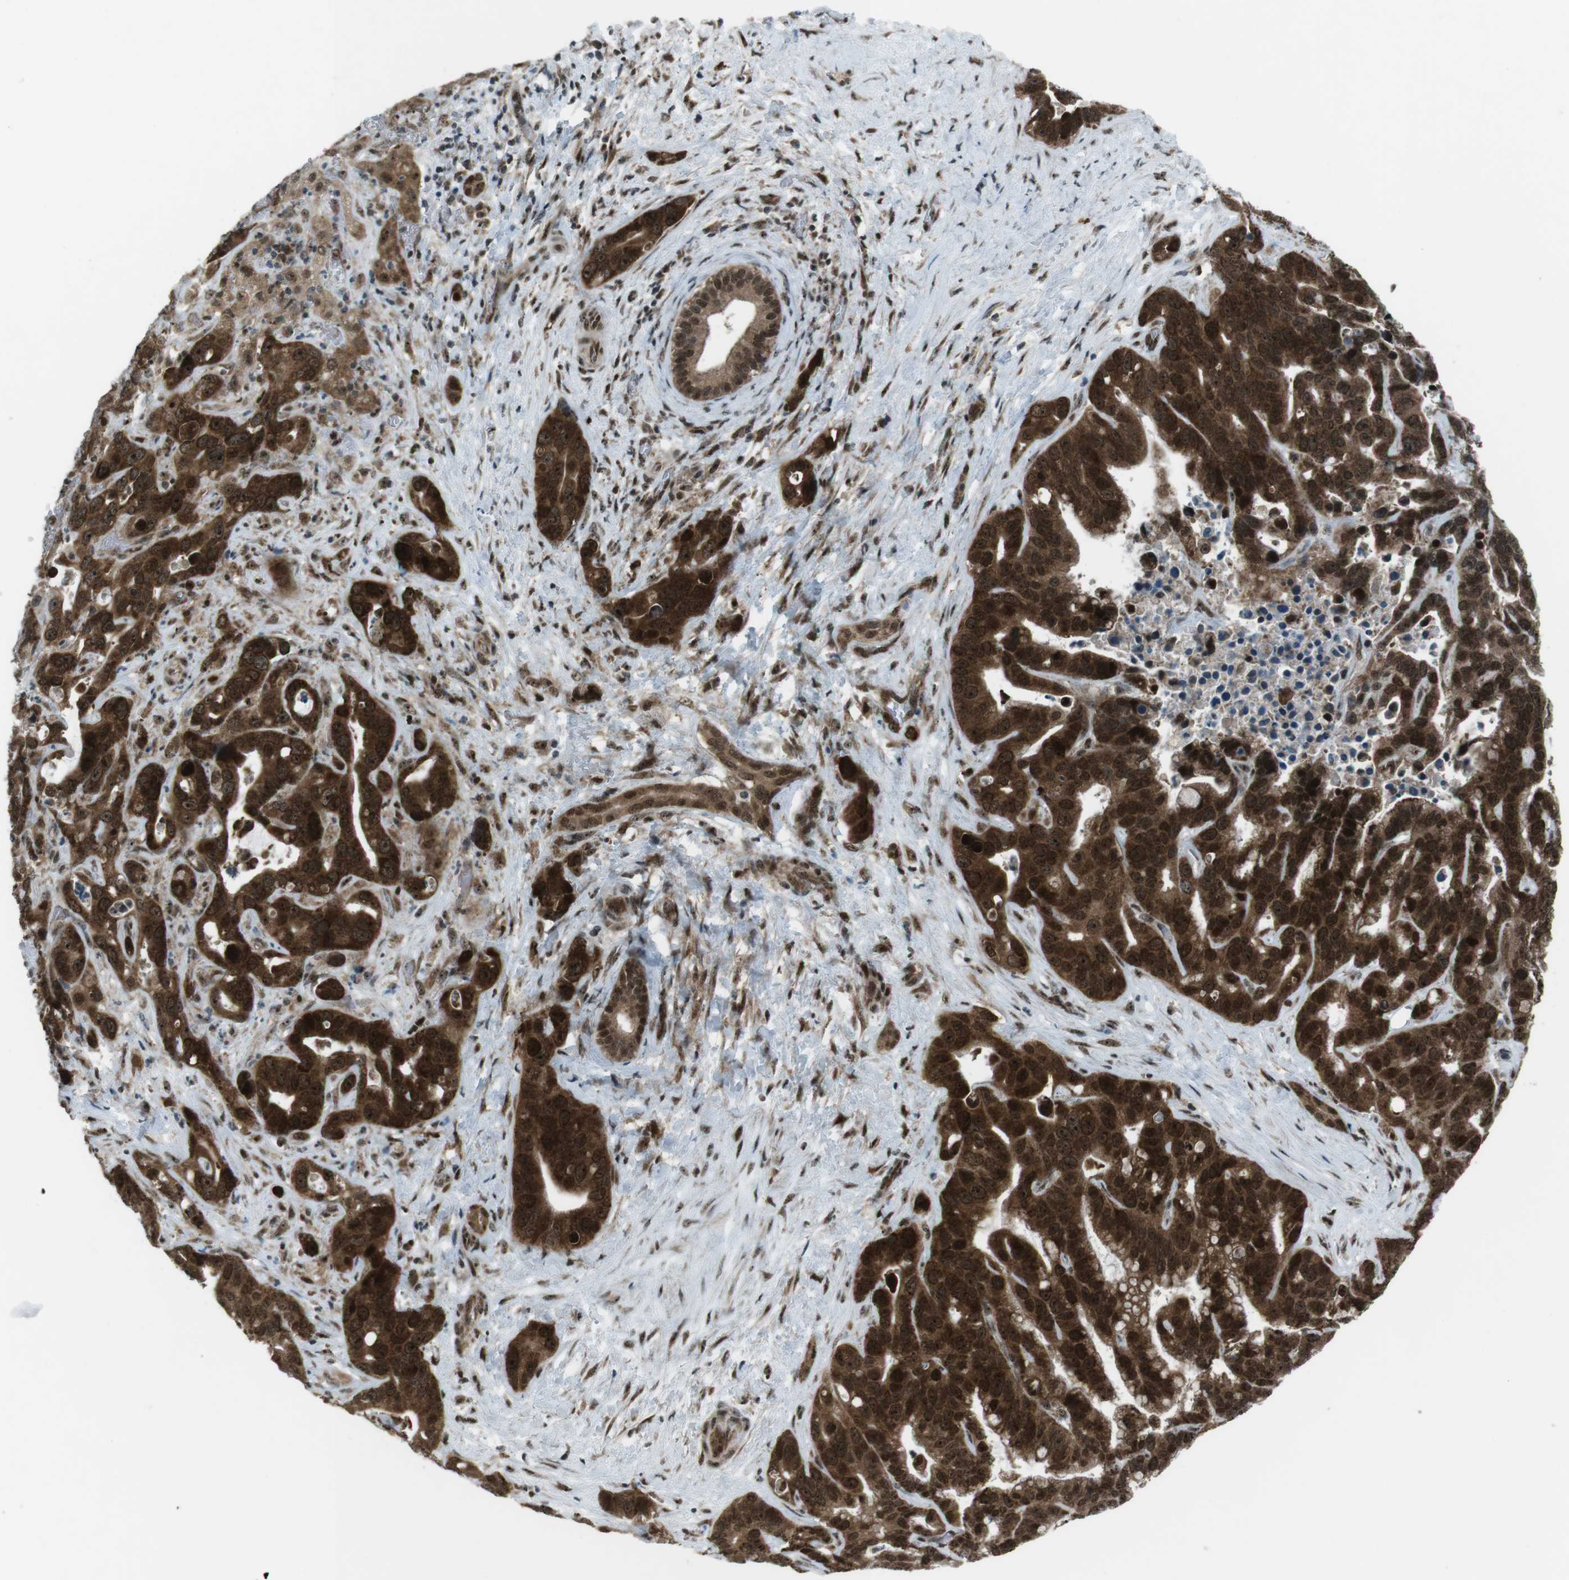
{"staining": {"intensity": "strong", "quantity": ">75%", "location": "cytoplasmic/membranous,nuclear"}, "tissue": "liver cancer", "cell_type": "Tumor cells", "image_type": "cancer", "snomed": [{"axis": "morphology", "description": "Cholangiocarcinoma"}, {"axis": "topography", "description": "Liver"}], "caption": "Liver cancer tissue shows strong cytoplasmic/membranous and nuclear staining in about >75% of tumor cells", "gene": "CSNK1D", "patient": {"sex": "female", "age": 65}}